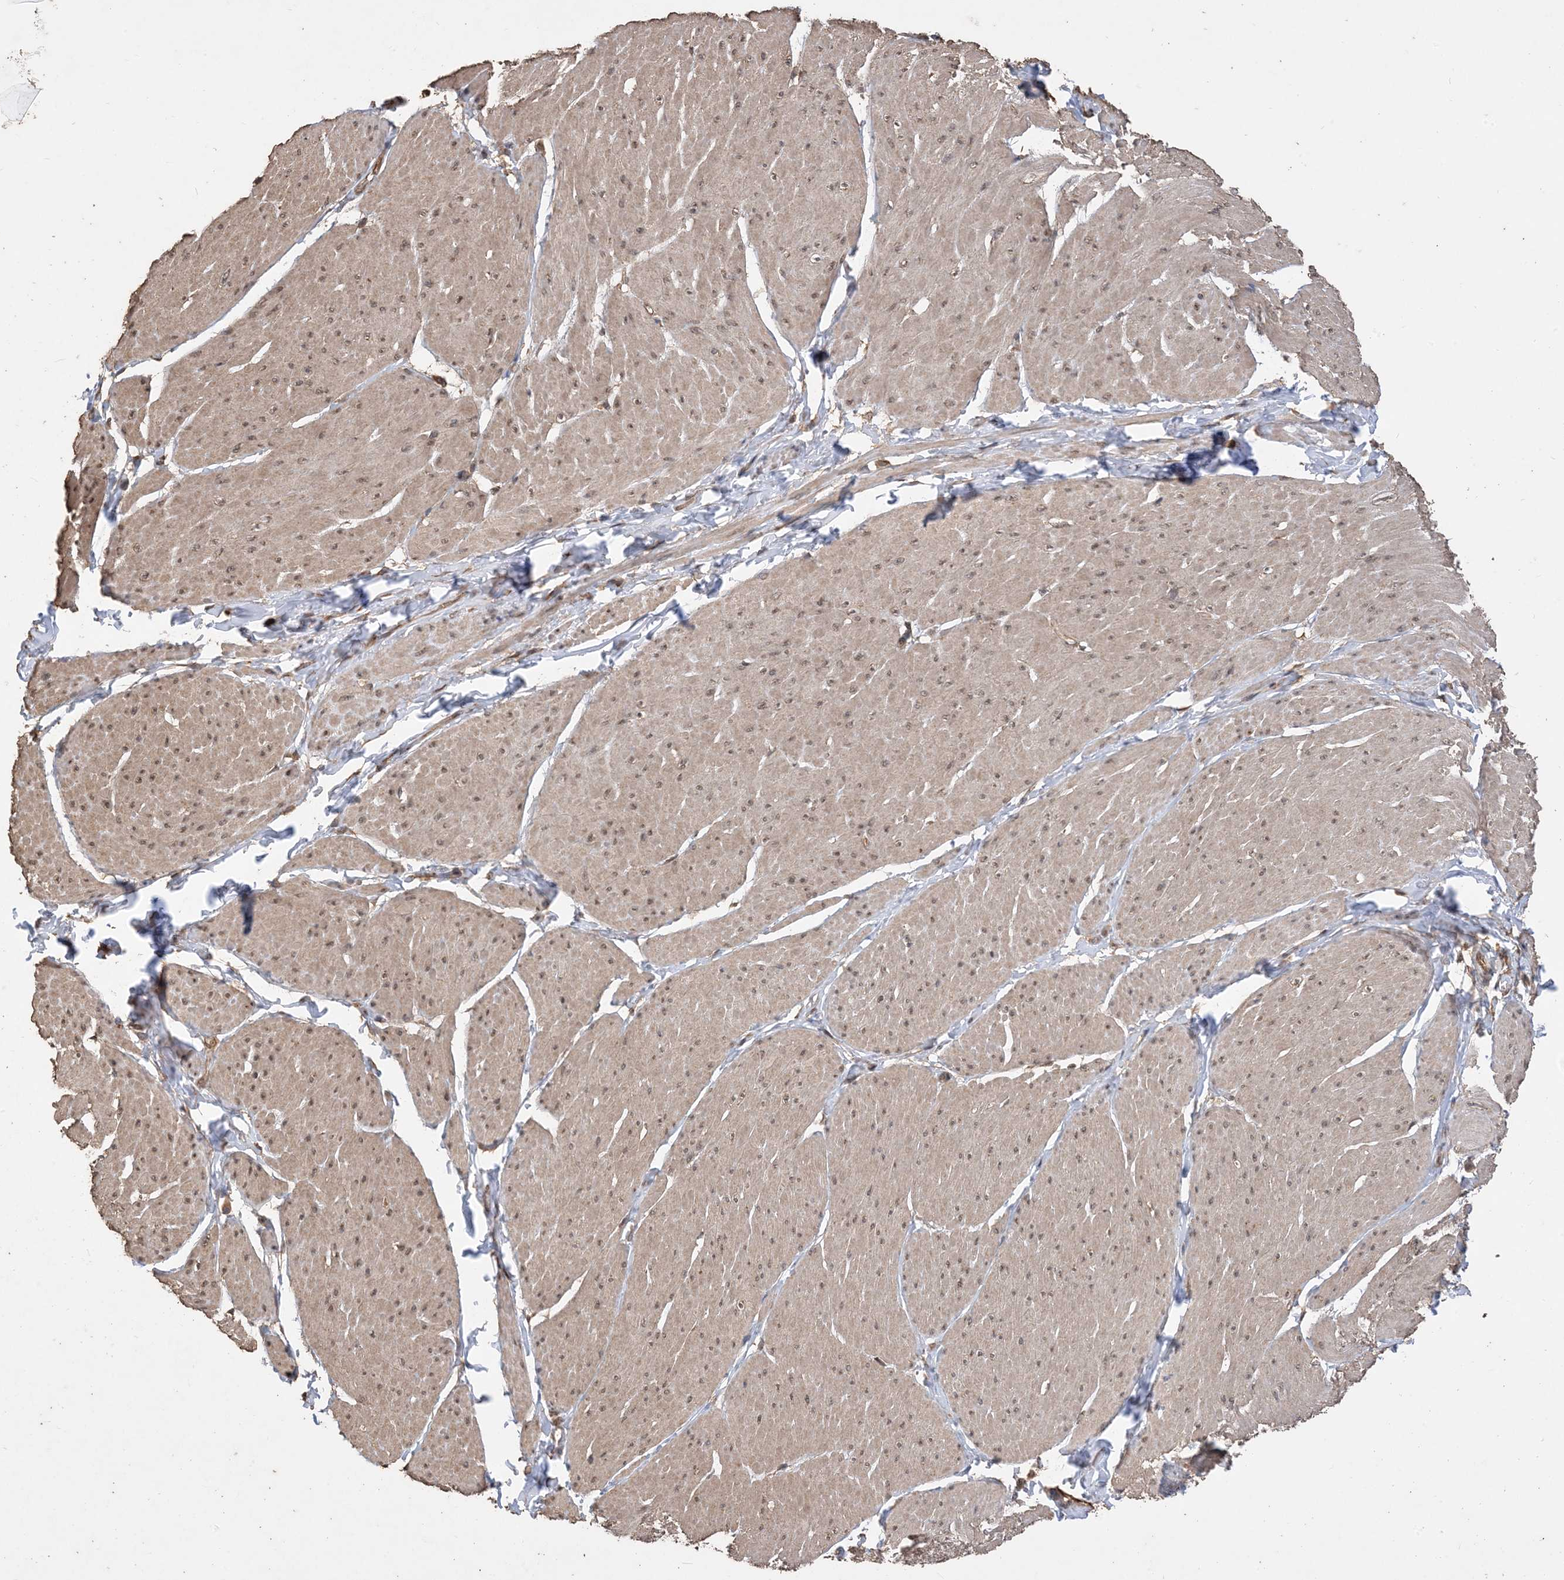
{"staining": {"intensity": "moderate", "quantity": ">75%", "location": "cytoplasmic/membranous,nuclear"}, "tissue": "smooth muscle", "cell_type": "Smooth muscle cells", "image_type": "normal", "snomed": [{"axis": "morphology", "description": "Urothelial carcinoma, High grade"}, {"axis": "topography", "description": "Urinary bladder"}], "caption": "Smooth muscle cells show moderate cytoplasmic/membranous,nuclear positivity in about >75% of cells in normal smooth muscle.", "gene": "ZKSCAN5", "patient": {"sex": "male", "age": 46}}